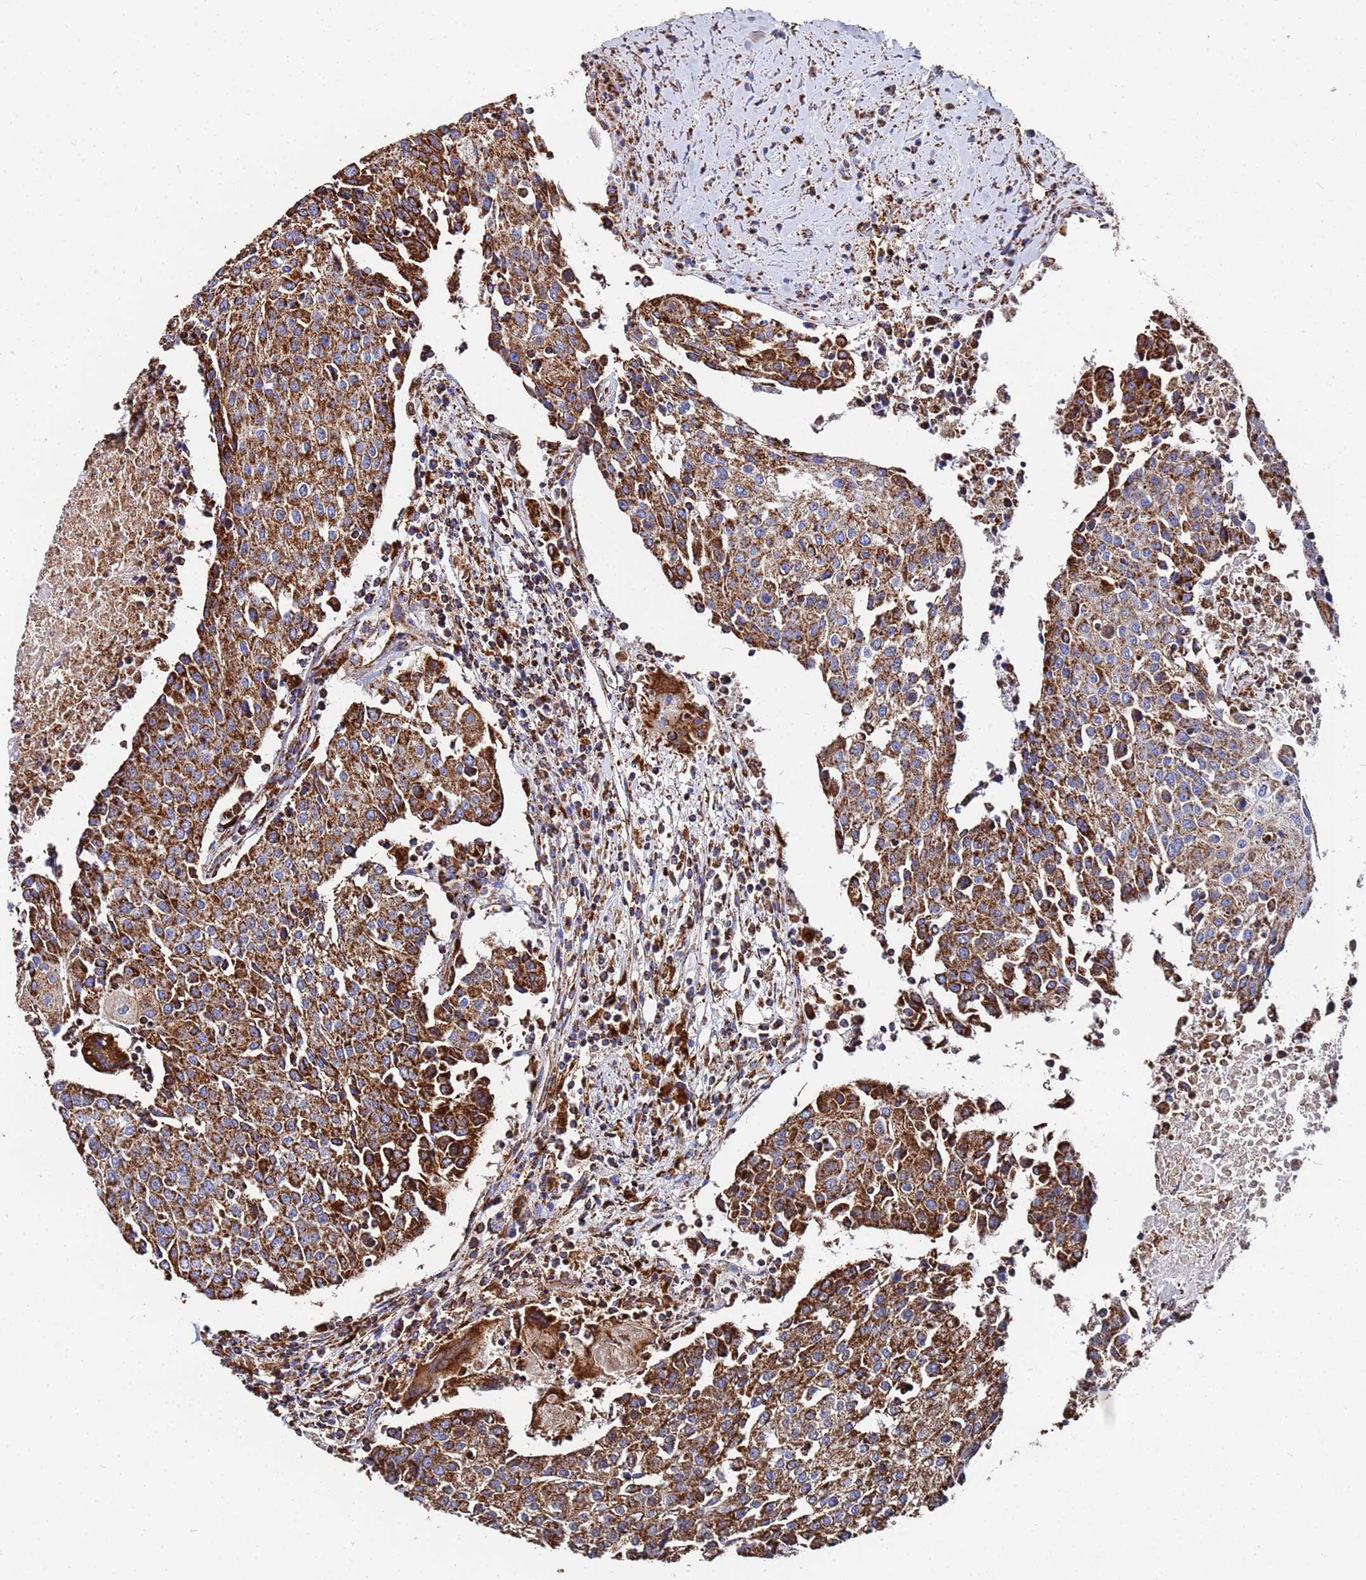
{"staining": {"intensity": "strong", "quantity": ">75%", "location": "cytoplasmic/membranous"}, "tissue": "urothelial cancer", "cell_type": "Tumor cells", "image_type": "cancer", "snomed": [{"axis": "morphology", "description": "Urothelial carcinoma, High grade"}, {"axis": "topography", "description": "Urinary bladder"}], "caption": "A photomicrograph of urothelial cancer stained for a protein demonstrates strong cytoplasmic/membranous brown staining in tumor cells.", "gene": "GLUD1", "patient": {"sex": "female", "age": 85}}